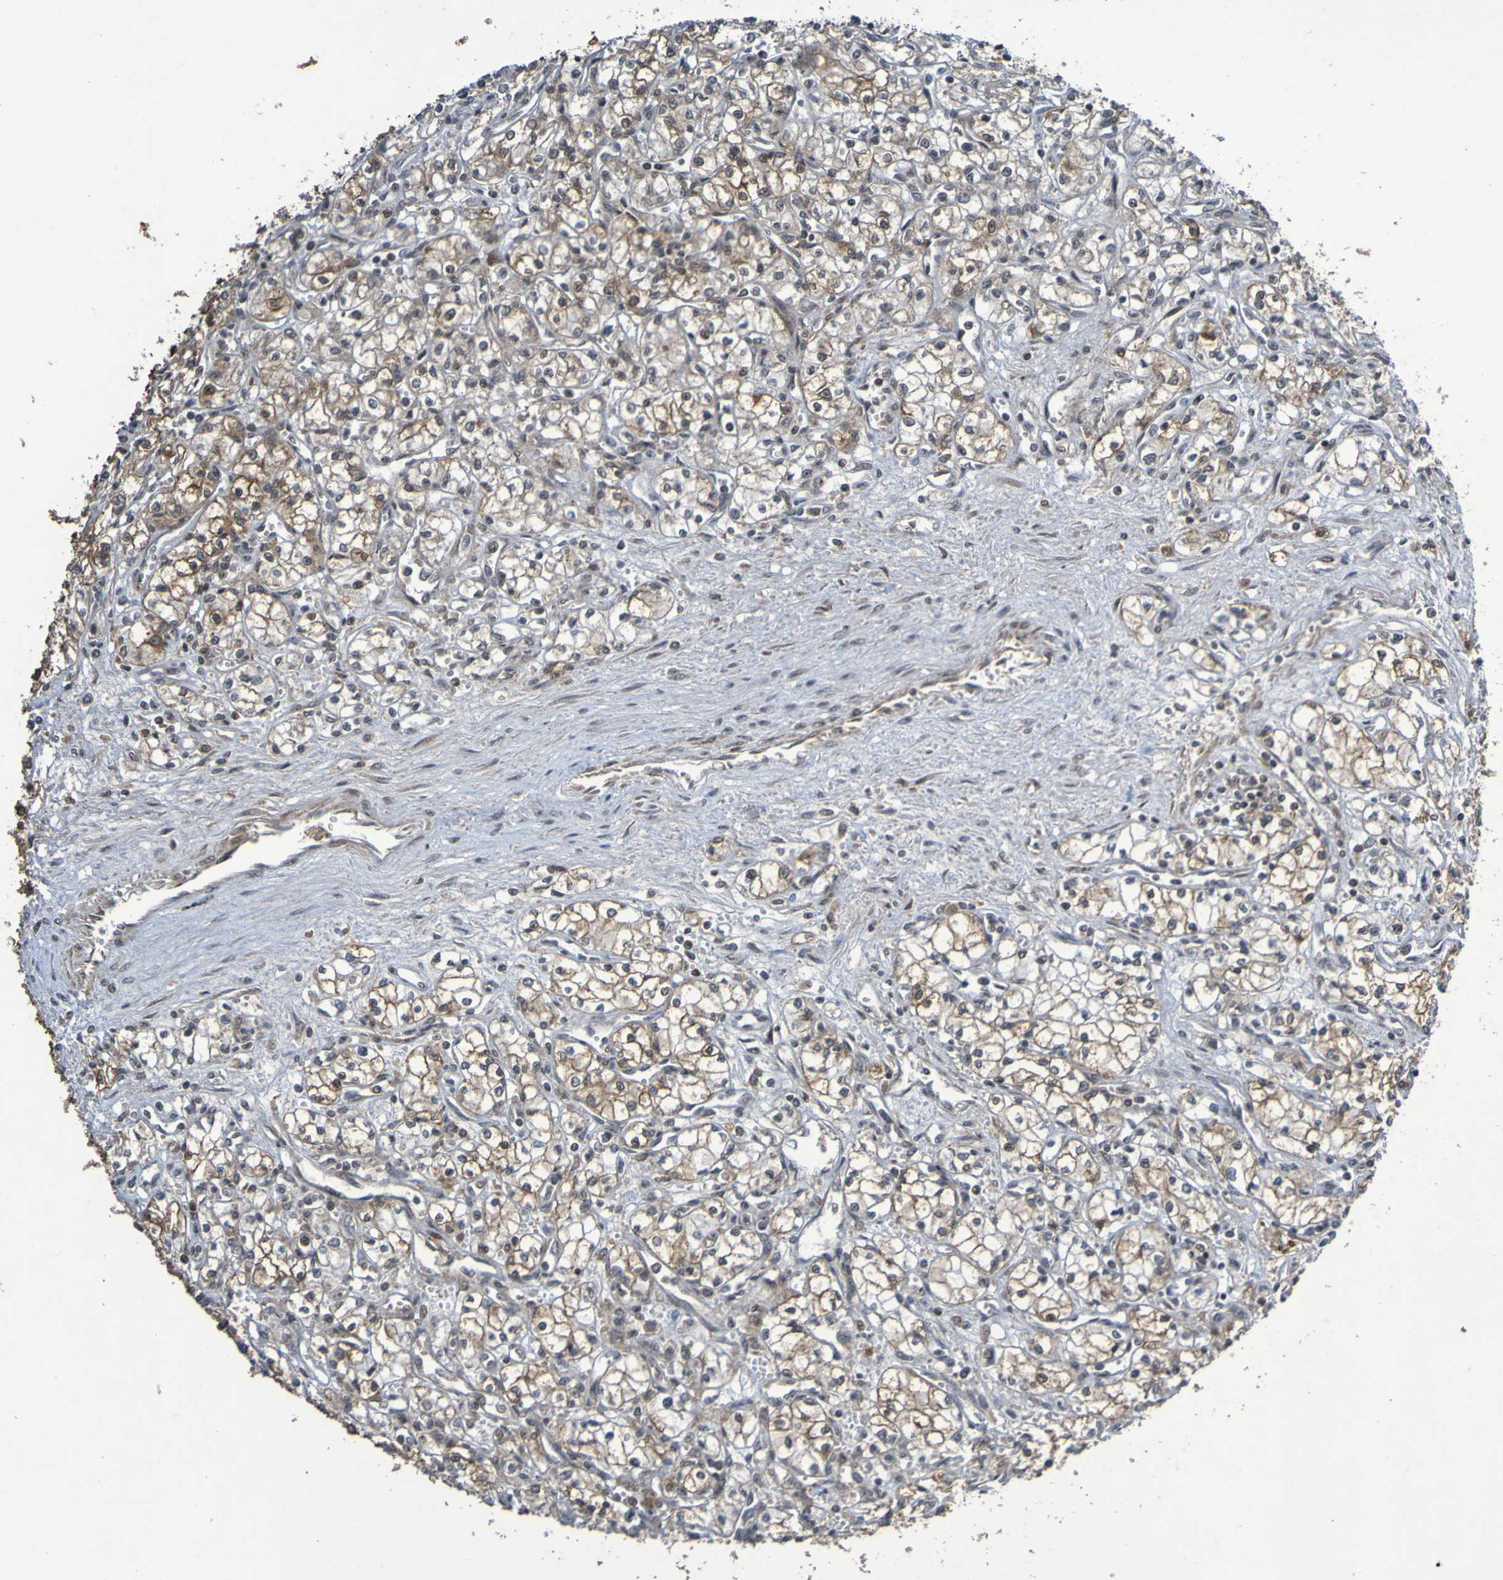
{"staining": {"intensity": "weak", "quantity": ">75%", "location": "cytoplasmic/membranous"}, "tissue": "renal cancer", "cell_type": "Tumor cells", "image_type": "cancer", "snomed": [{"axis": "morphology", "description": "Normal tissue, NOS"}, {"axis": "morphology", "description": "Adenocarcinoma, NOS"}, {"axis": "topography", "description": "Kidney"}], "caption": "Immunohistochemistry (IHC) photomicrograph of adenocarcinoma (renal) stained for a protein (brown), which shows low levels of weak cytoplasmic/membranous expression in about >75% of tumor cells.", "gene": "ITLN1", "patient": {"sex": "male", "age": 59}}